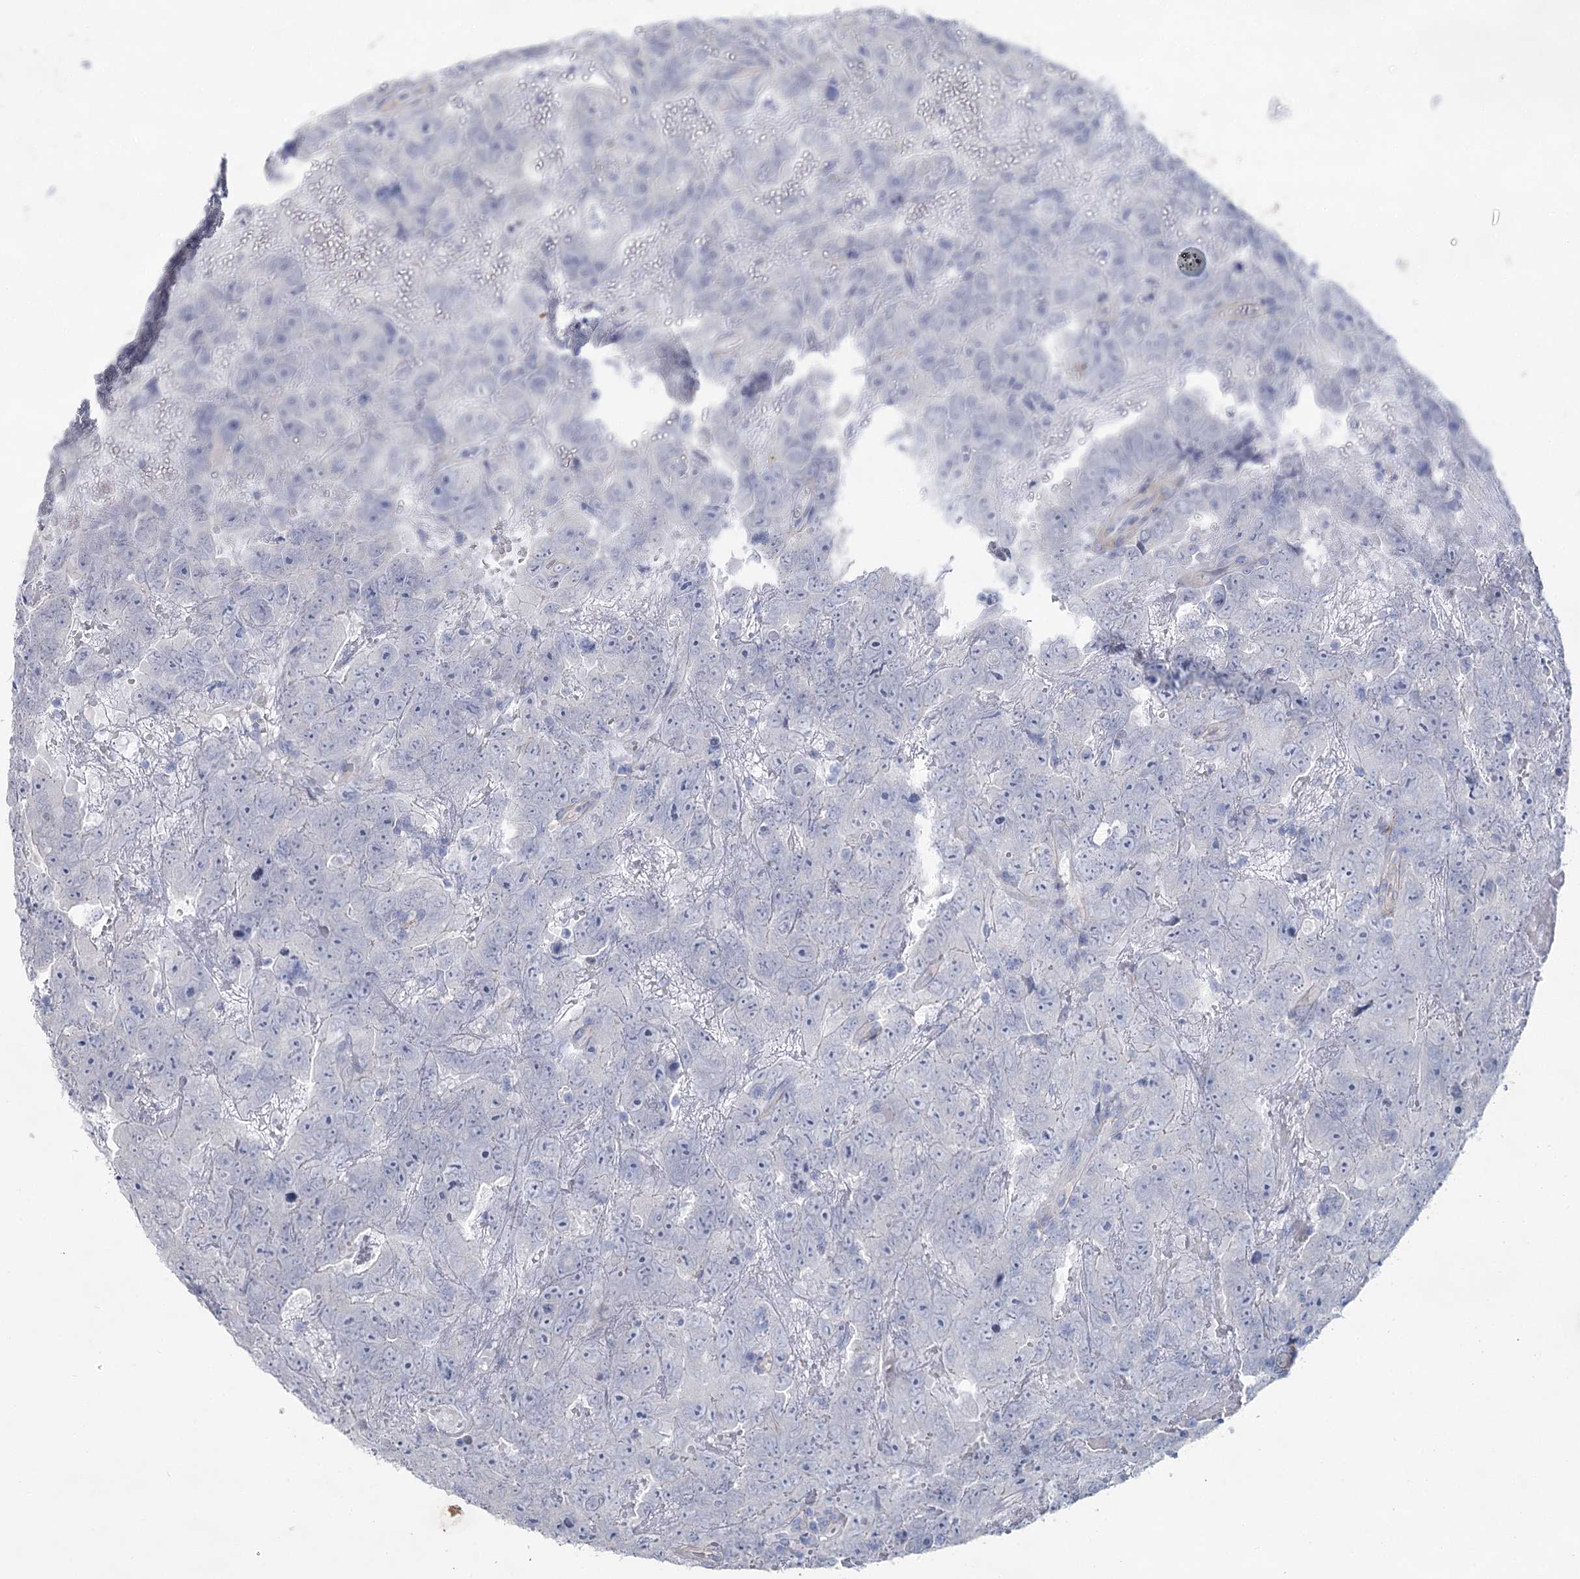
{"staining": {"intensity": "negative", "quantity": "none", "location": "none"}, "tissue": "testis cancer", "cell_type": "Tumor cells", "image_type": "cancer", "snomed": [{"axis": "morphology", "description": "Carcinoma, Embryonal, NOS"}, {"axis": "topography", "description": "Testis"}], "caption": "The micrograph displays no staining of tumor cells in testis cancer.", "gene": "CCDC88A", "patient": {"sex": "male", "age": 45}}